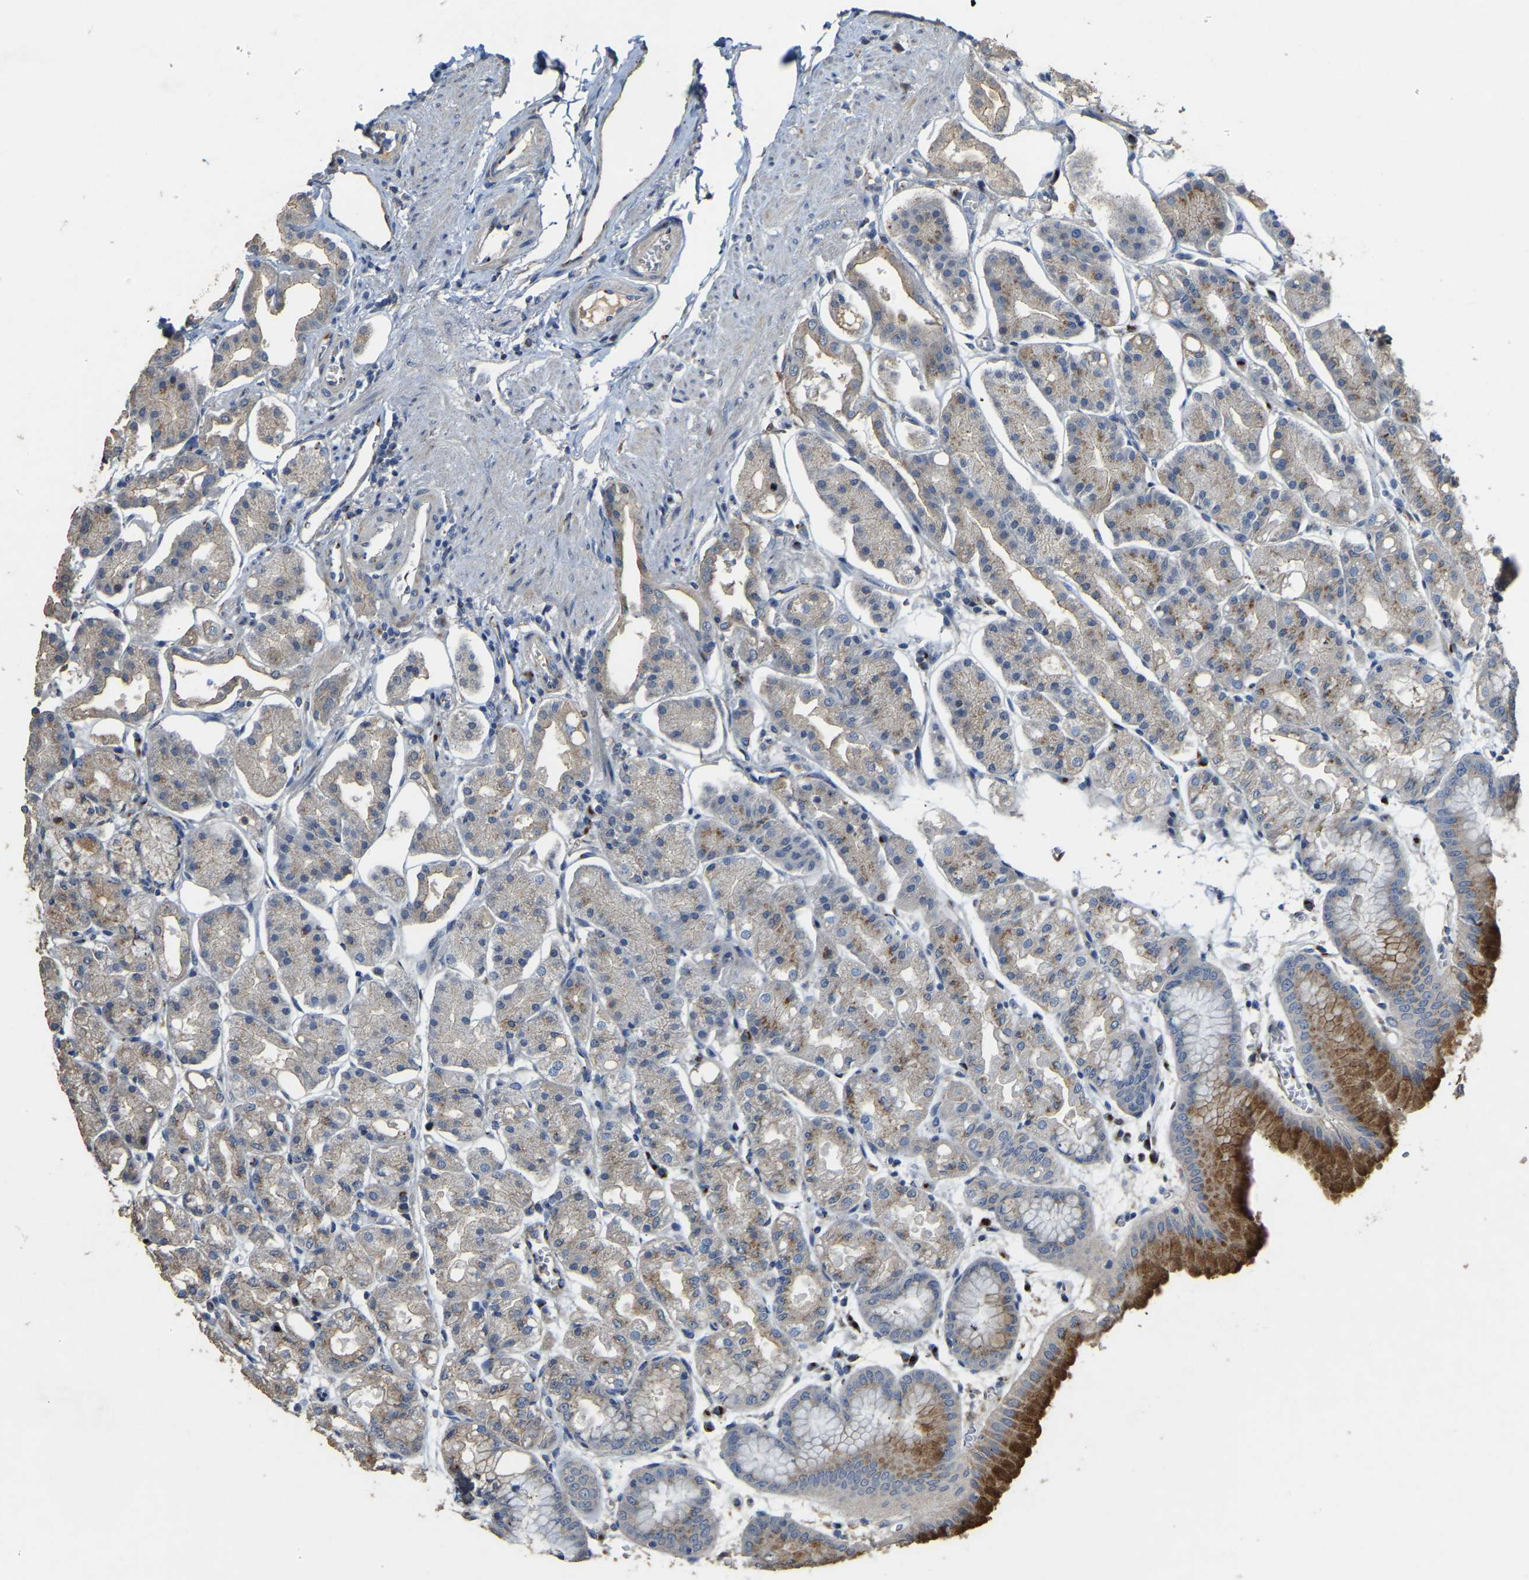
{"staining": {"intensity": "strong", "quantity": "25%-75%", "location": "cytoplasmic/membranous"}, "tissue": "stomach", "cell_type": "Glandular cells", "image_type": "normal", "snomed": [{"axis": "morphology", "description": "Normal tissue, NOS"}, {"axis": "topography", "description": "Stomach, lower"}], "caption": "Stomach stained with a protein marker shows strong staining in glandular cells.", "gene": "FAM174A", "patient": {"sex": "male", "age": 71}}